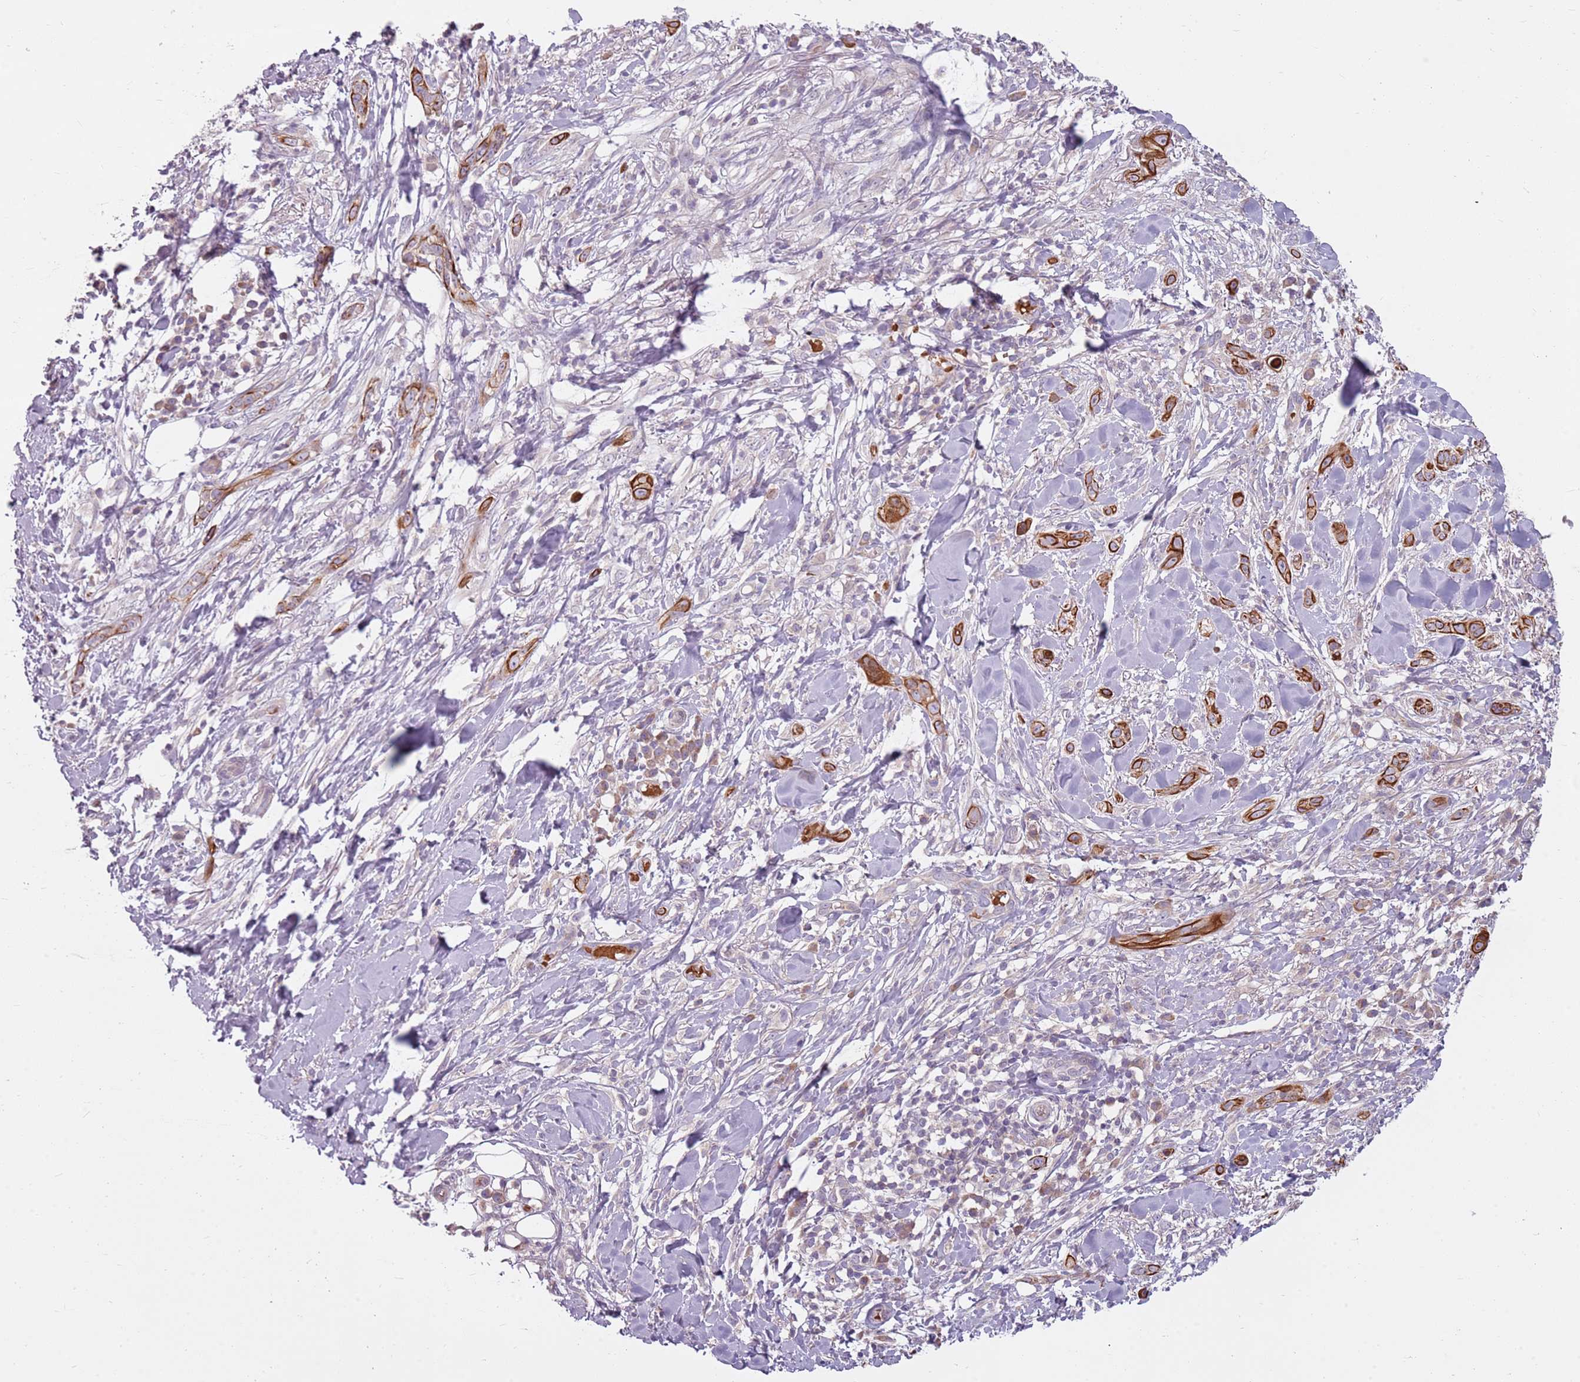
{"staining": {"intensity": "strong", "quantity": ">75%", "location": "cytoplasmic/membranous"}, "tissue": "skin cancer", "cell_type": "Tumor cells", "image_type": "cancer", "snomed": [{"axis": "morphology", "description": "Basal cell carcinoma"}, {"axis": "topography", "description": "Skin"}], "caption": "Protein staining exhibits strong cytoplasmic/membranous expression in approximately >75% of tumor cells in basal cell carcinoma (skin).", "gene": "HSPA14", "patient": {"sex": "male", "age": 72}}